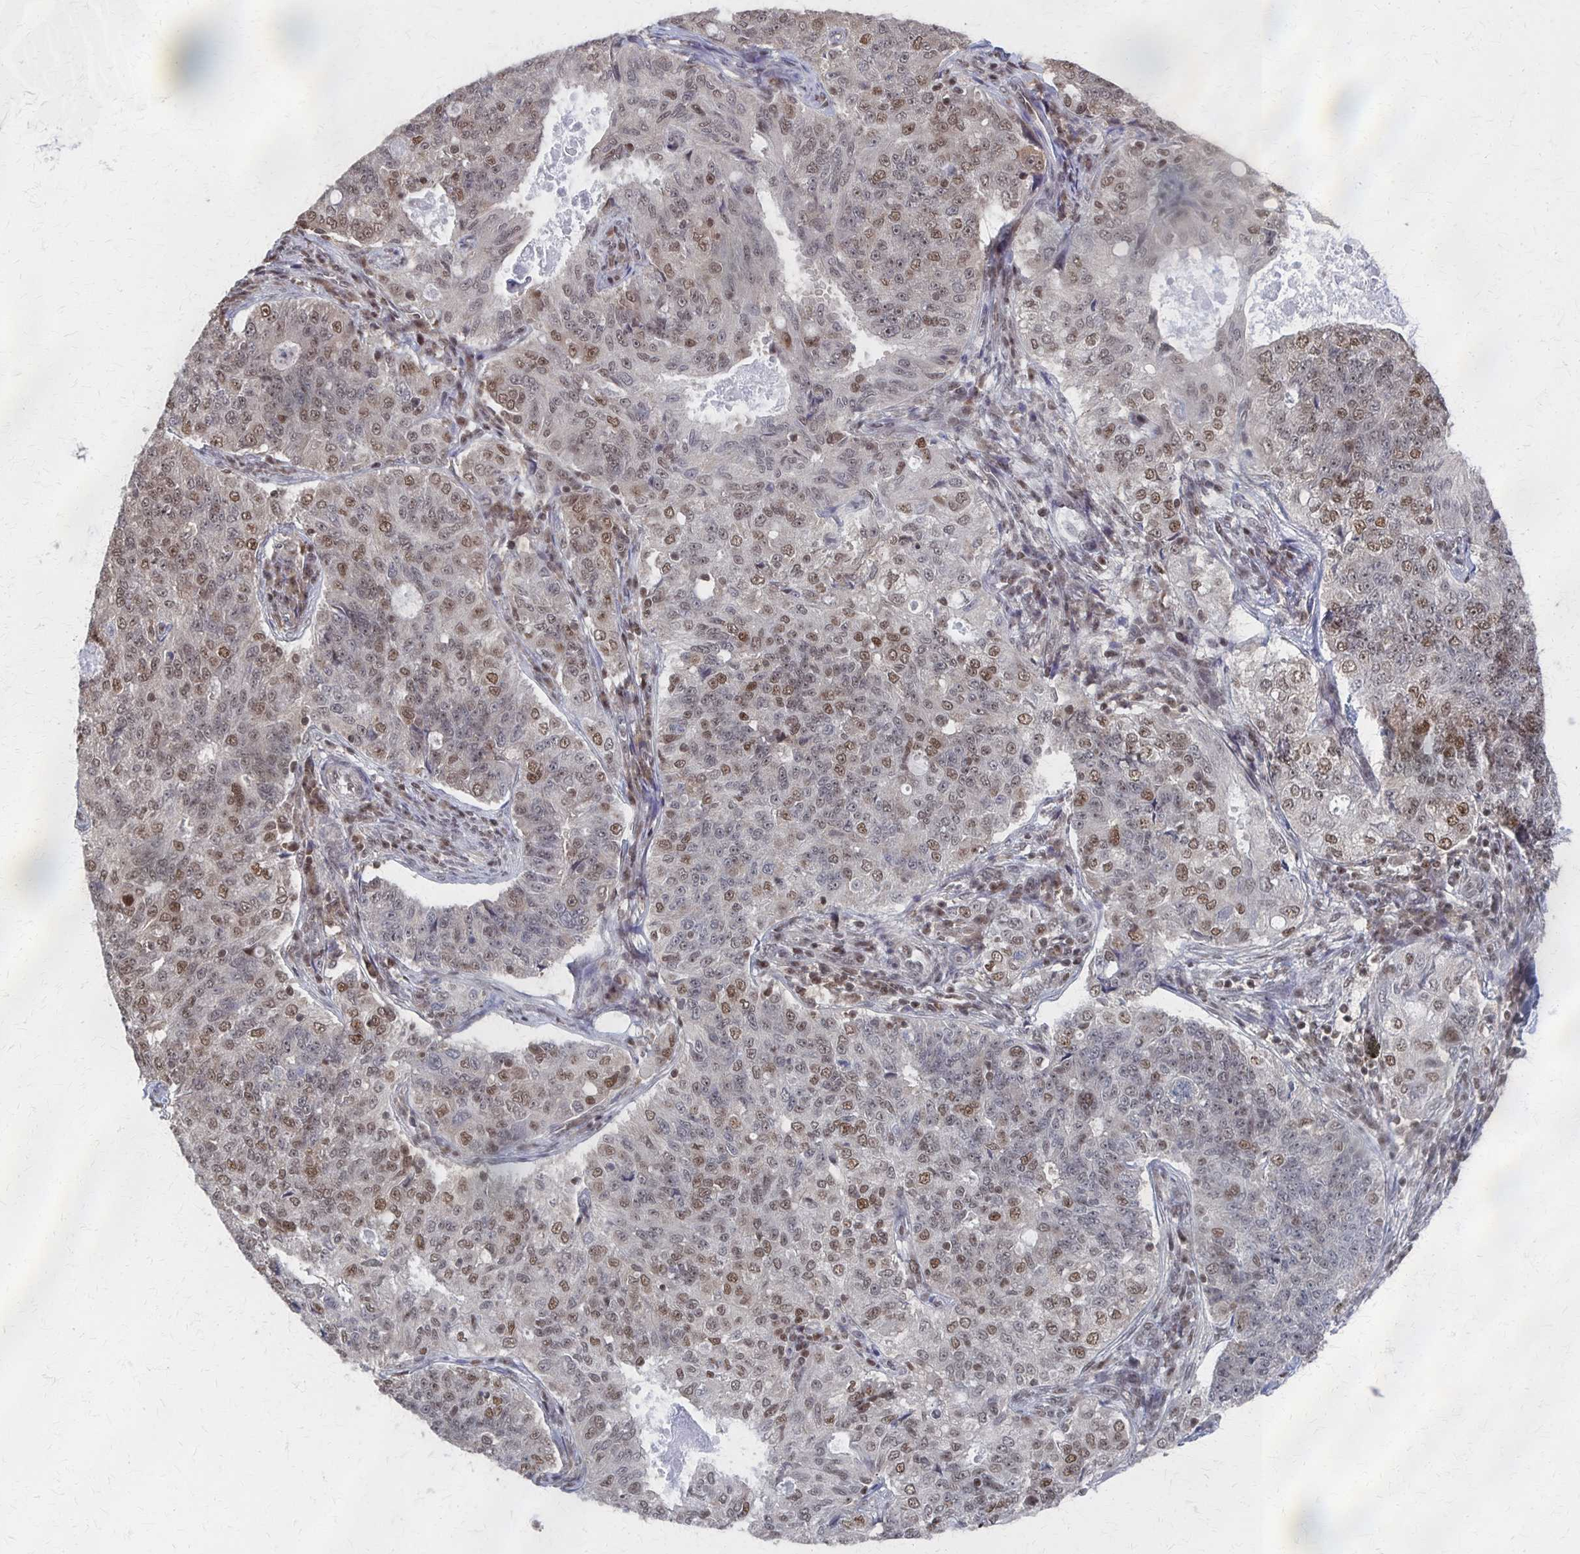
{"staining": {"intensity": "moderate", "quantity": "25%-75%", "location": "nuclear"}, "tissue": "endometrial cancer", "cell_type": "Tumor cells", "image_type": "cancer", "snomed": [{"axis": "morphology", "description": "Adenocarcinoma, NOS"}, {"axis": "topography", "description": "Endometrium"}], "caption": "A medium amount of moderate nuclear expression is present in about 25%-75% of tumor cells in adenocarcinoma (endometrial) tissue.", "gene": "GTF2B", "patient": {"sex": "female", "age": 43}}